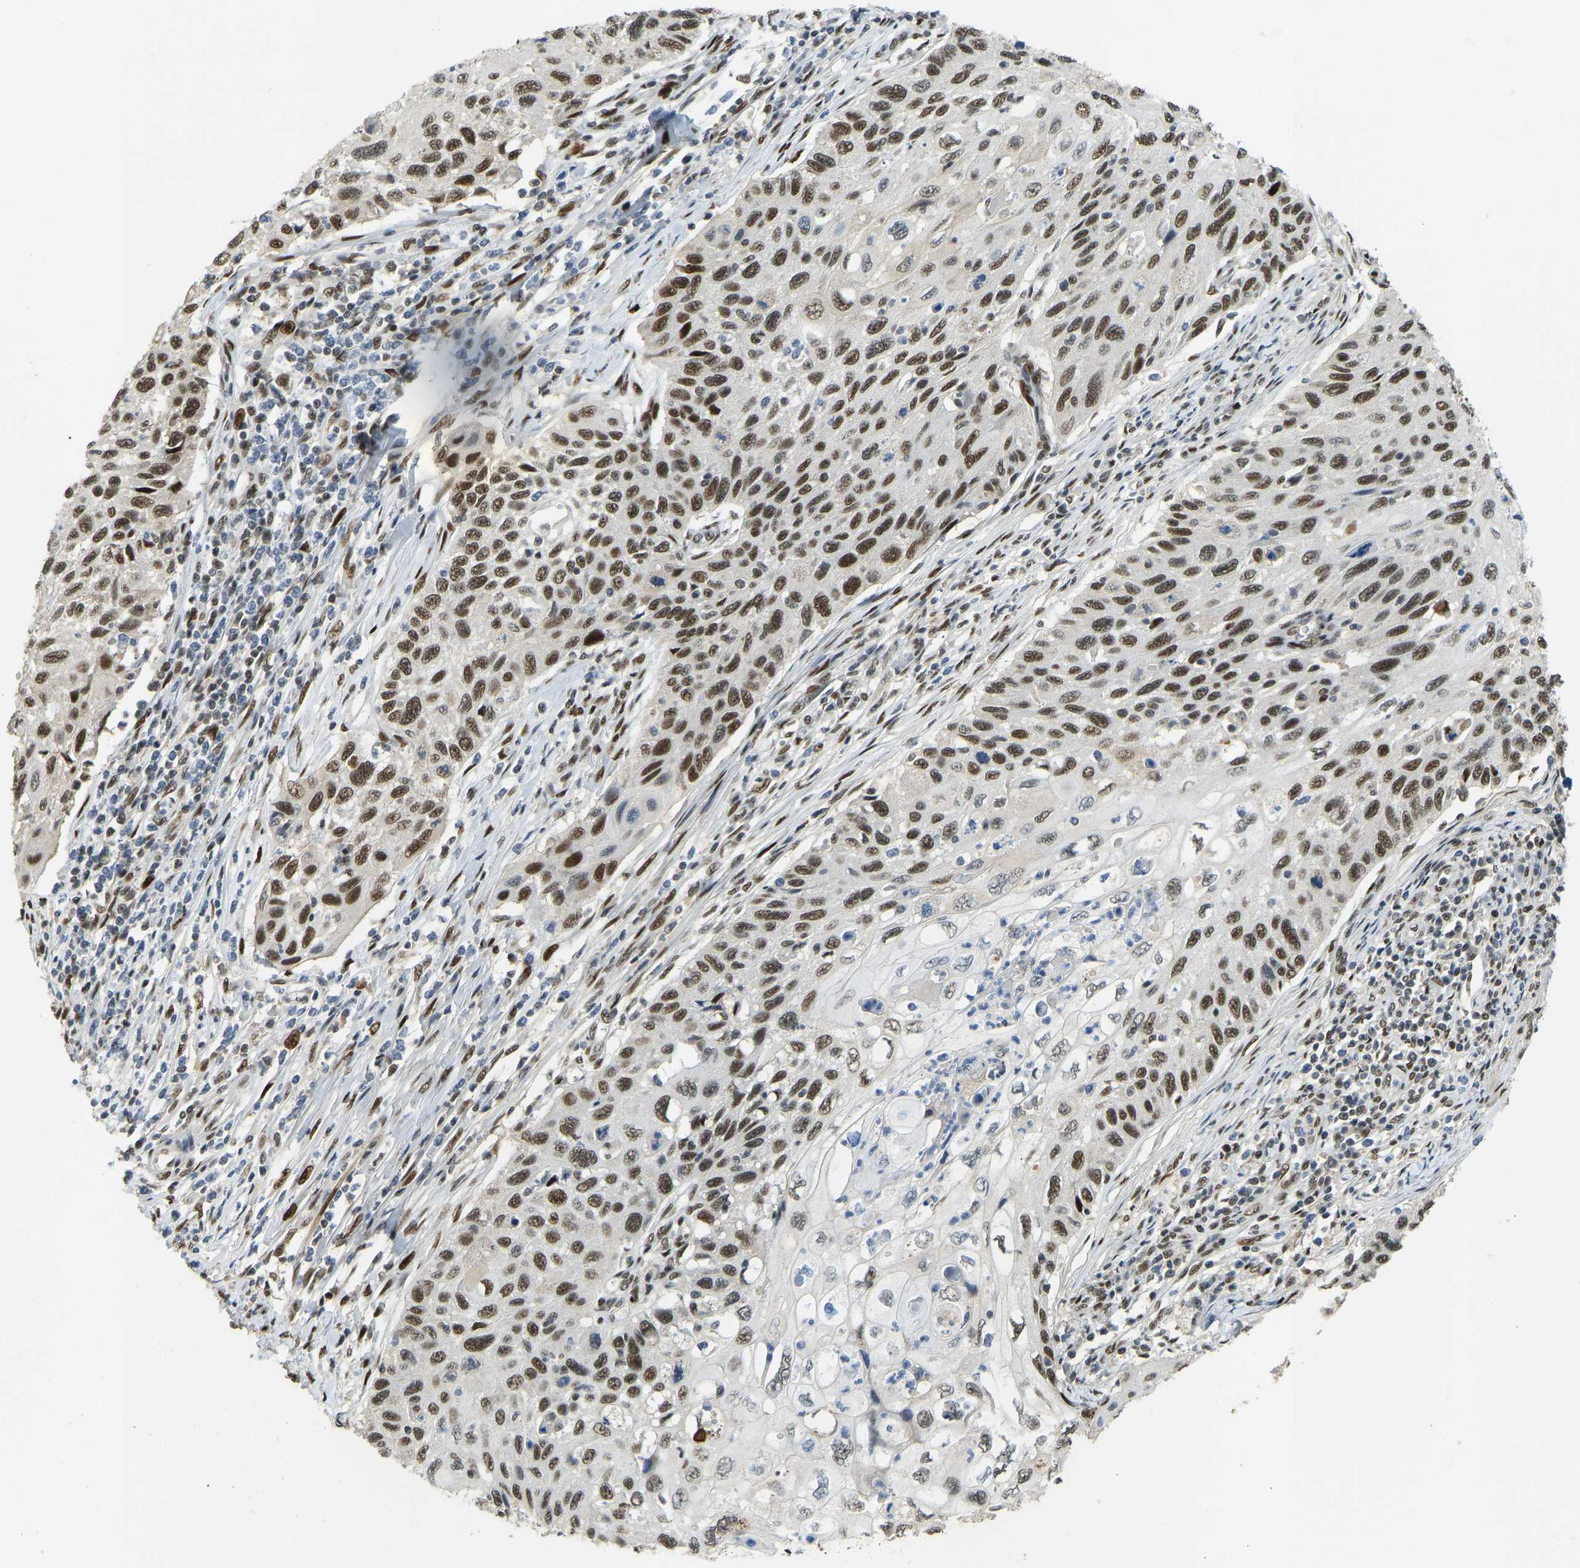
{"staining": {"intensity": "strong", "quantity": ">75%", "location": "nuclear"}, "tissue": "cervical cancer", "cell_type": "Tumor cells", "image_type": "cancer", "snomed": [{"axis": "morphology", "description": "Squamous cell carcinoma, NOS"}, {"axis": "topography", "description": "Cervix"}], "caption": "Immunohistochemical staining of human squamous cell carcinoma (cervical) demonstrates high levels of strong nuclear protein expression in about >75% of tumor cells. (Brightfield microscopy of DAB IHC at high magnification).", "gene": "FOXK1", "patient": {"sex": "female", "age": 70}}